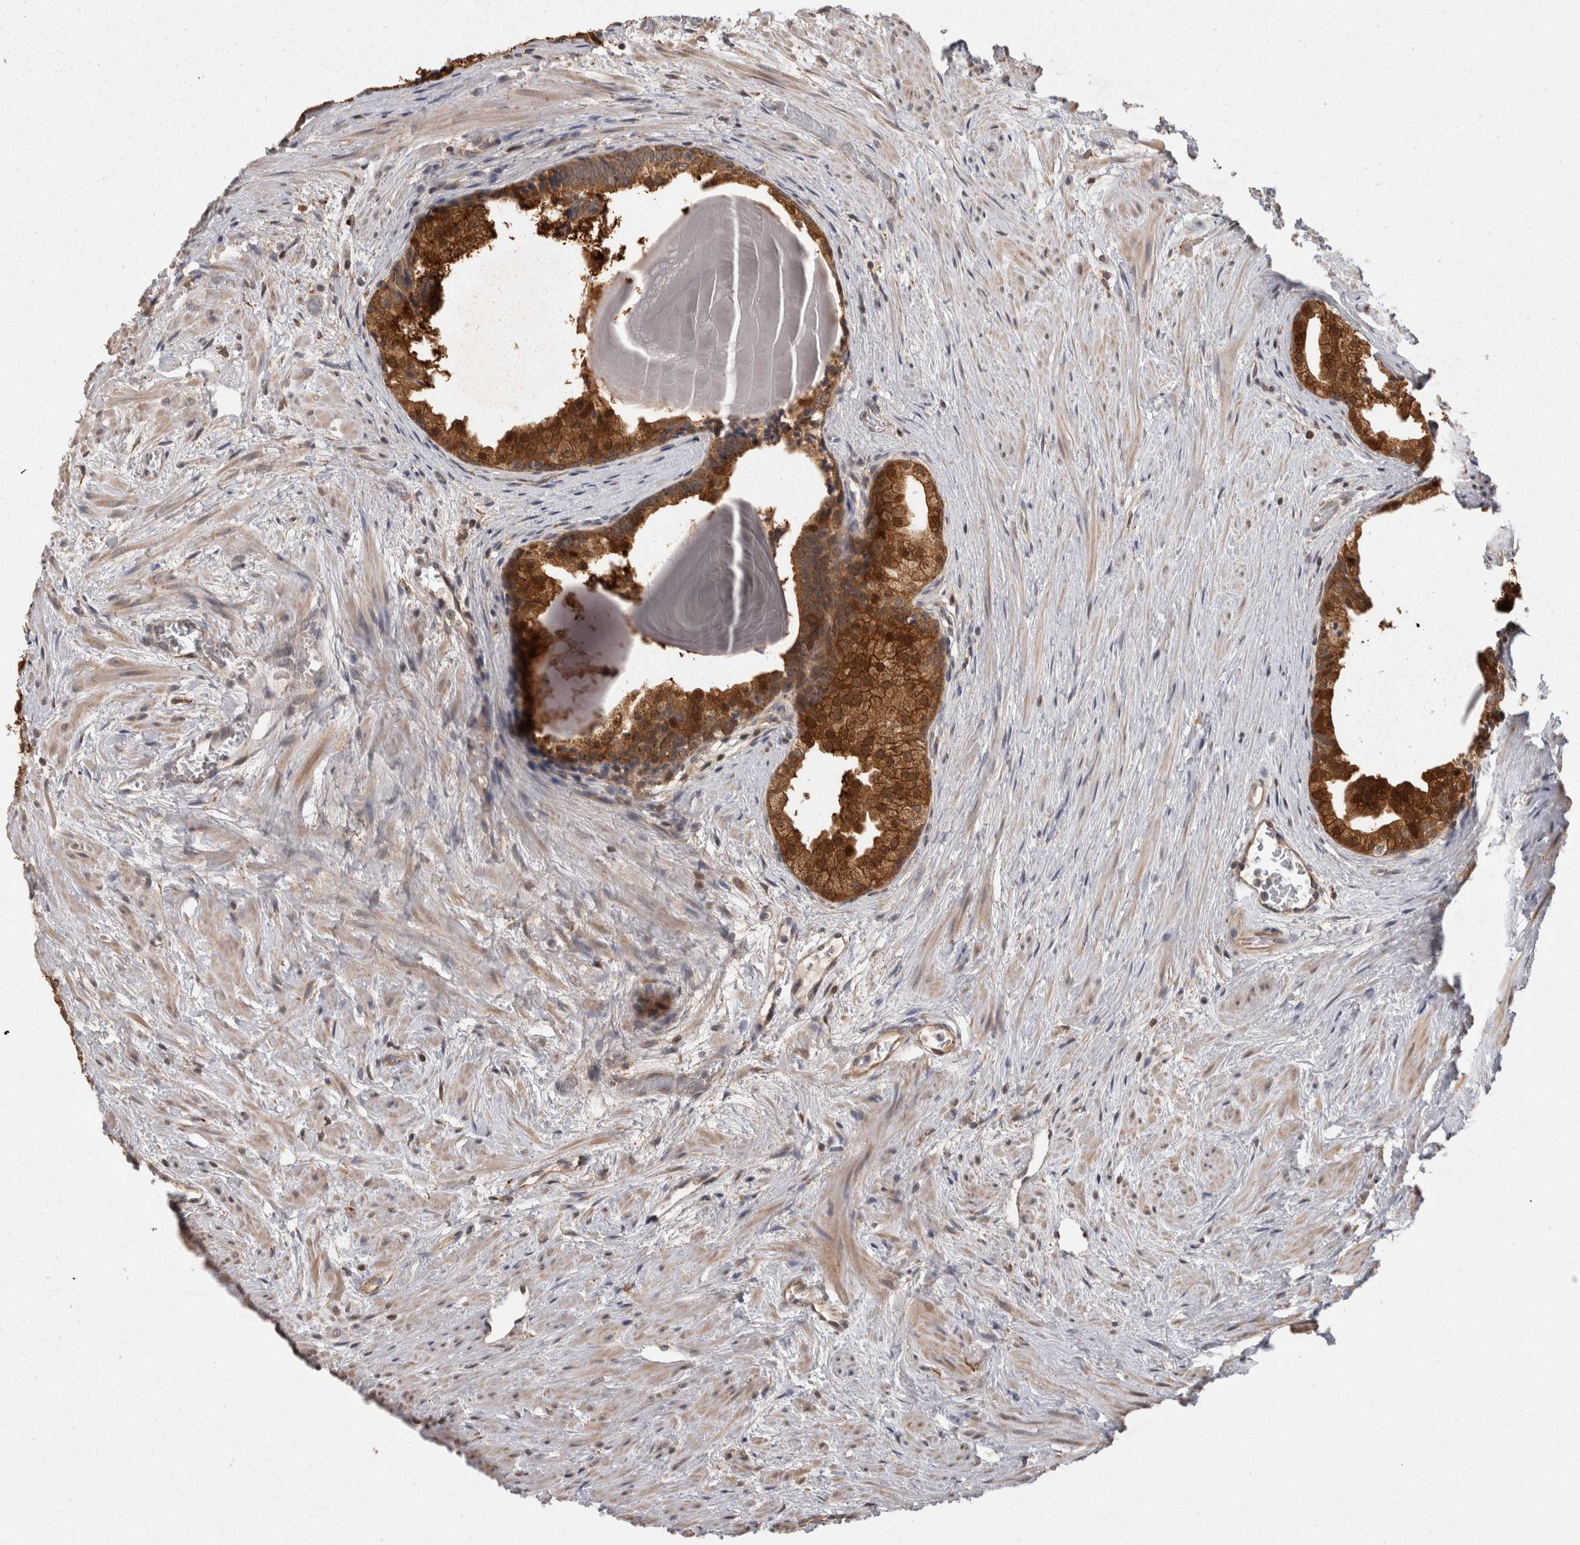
{"staining": {"intensity": "strong", "quantity": "25%-75%", "location": "cytoplasmic/membranous"}, "tissue": "prostate", "cell_type": "Glandular cells", "image_type": "normal", "snomed": [{"axis": "morphology", "description": "Normal tissue, NOS"}, {"axis": "topography", "description": "Prostate"}], "caption": "Immunohistochemical staining of benign prostate shows high levels of strong cytoplasmic/membranous expression in approximately 25%-75% of glandular cells.", "gene": "ACAT2", "patient": {"sex": "male", "age": 48}}